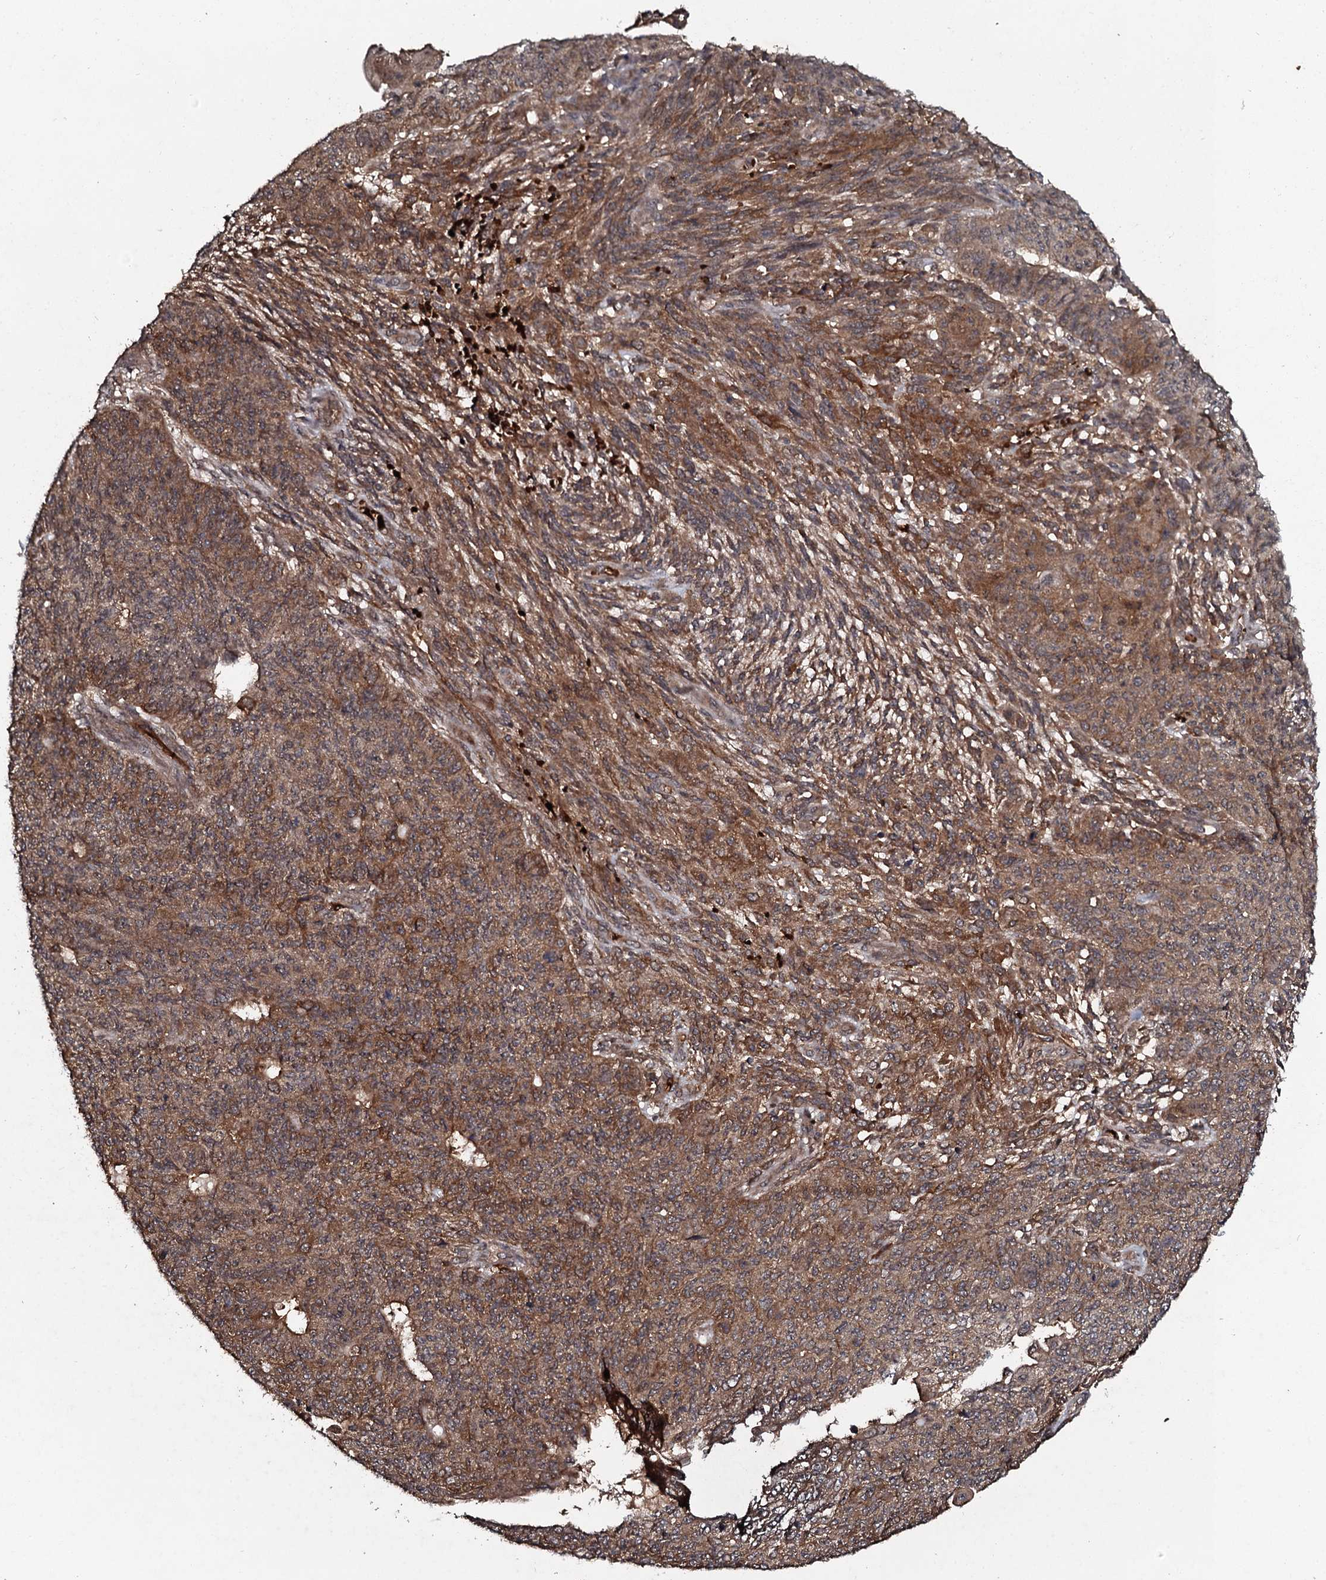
{"staining": {"intensity": "moderate", "quantity": ">75%", "location": "cytoplasmic/membranous,nuclear"}, "tissue": "endometrial cancer", "cell_type": "Tumor cells", "image_type": "cancer", "snomed": [{"axis": "morphology", "description": "Adenocarcinoma, NOS"}, {"axis": "topography", "description": "Endometrium"}], "caption": "The photomicrograph displays a brown stain indicating the presence of a protein in the cytoplasmic/membranous and nuclear of tumor cells in endometrial adenocarcinoma. The staining was performed using DAB (3,3'-diaminobenzidine), with brown indicating positive protein expression. Nuclei are stained blue with hematoxylin.", "gene": "ADGRG3", "patient": {"sex": "female", "age": 32}}